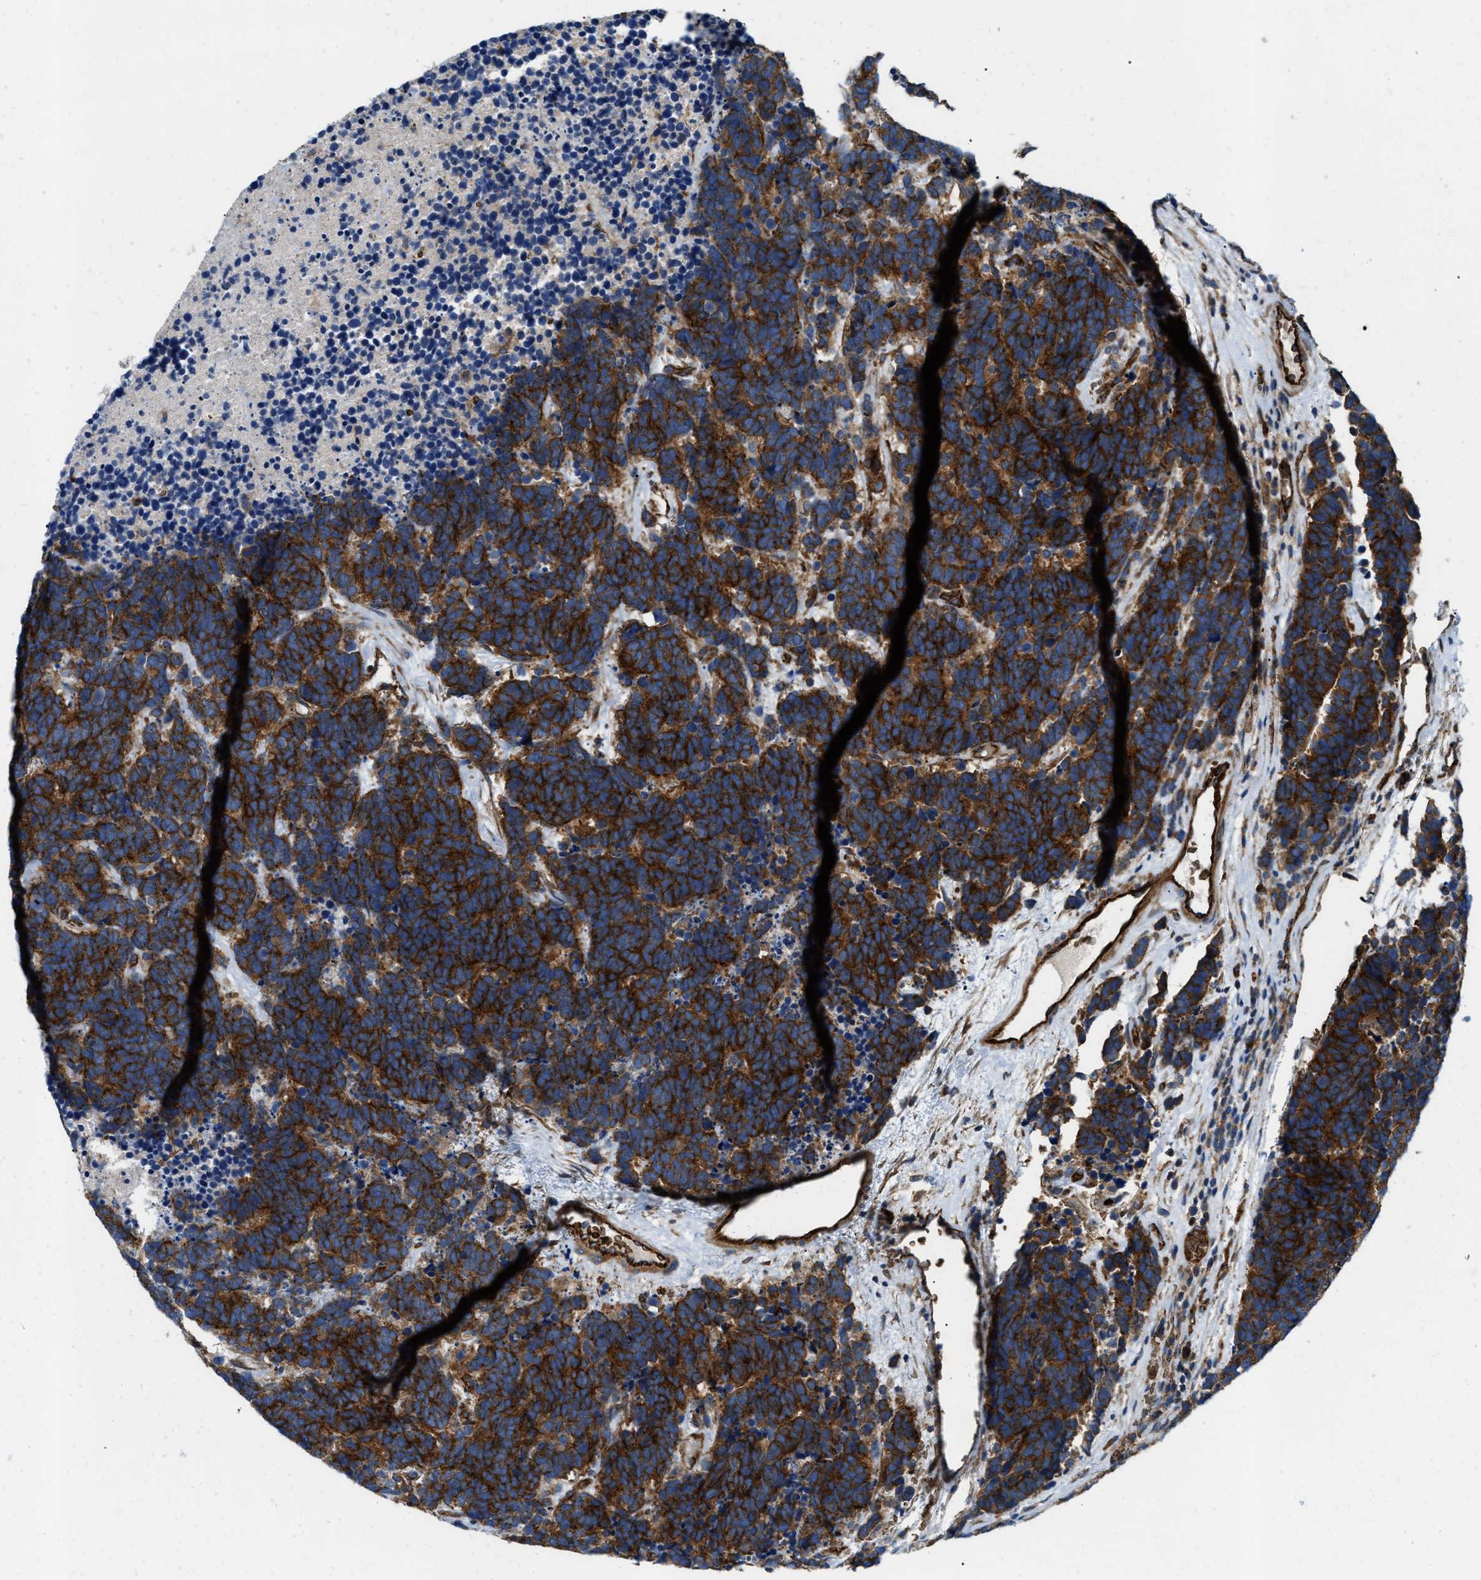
{"staining": {"intensity": "strong", "quantity": ">75%", "location": "cytoplasmic/membranous"}, "tissue": "carcinoid", "cell_type": "Tumor cells", "image_type": "cancer", "snomed": [{"axis": "morphology", "description": "Carcinoma, NOS"}, {"axis": "morphology", "description": "Carcinoid, malignant, NOS"}, {"axis": "topography", "description": "Urinary bladder"}], "caption": "Carcinoid stained for a protein (brown) shows strong cytoplasmic/membranous positive expression in about >75% of tumor cells.", "gene": "ERC1", "patient": {"sex": "male", "age": 57}}